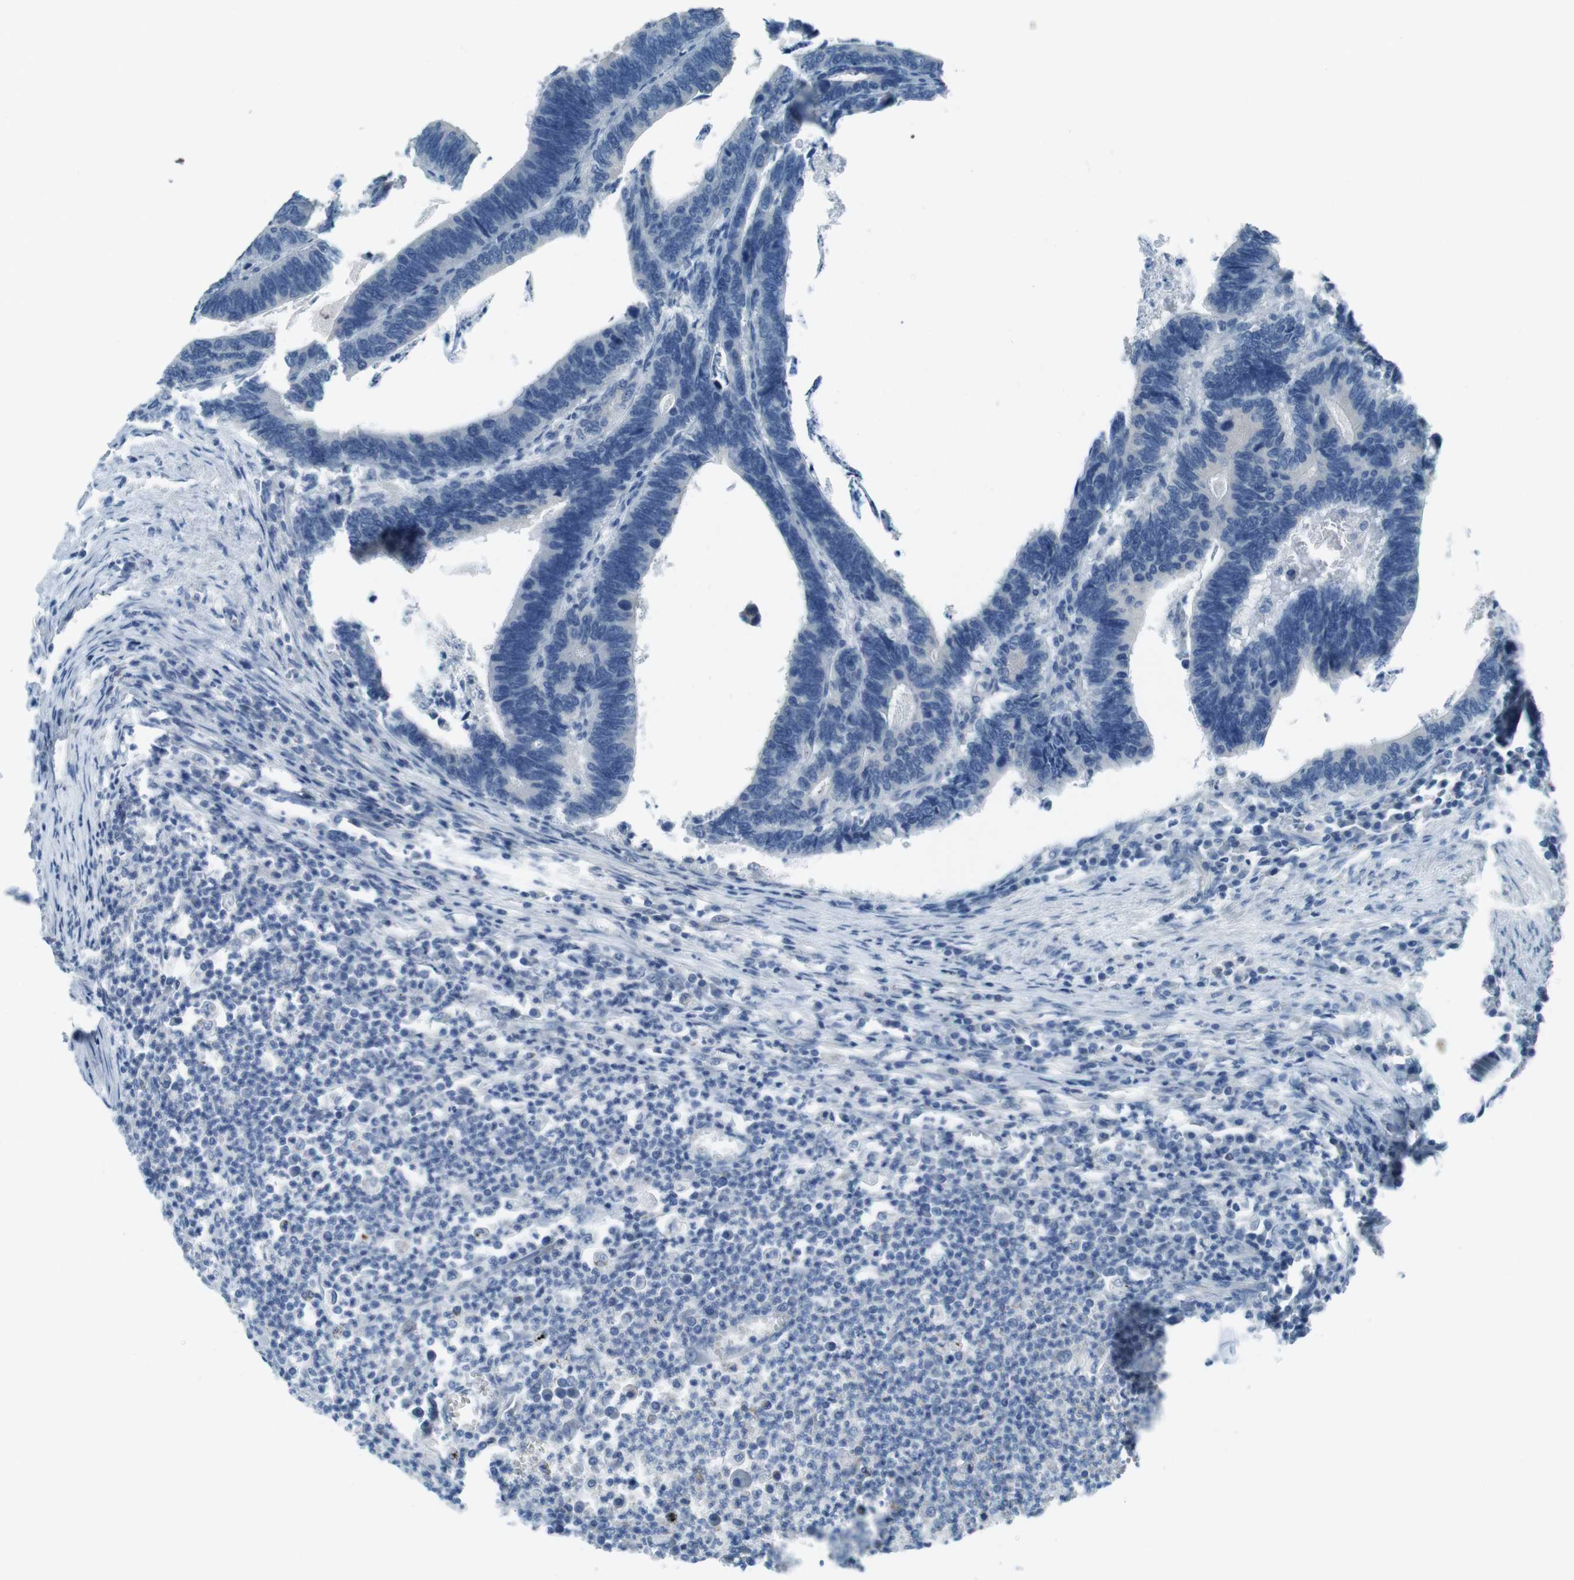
{"staining": {"intensity": "negative", "quantity": "none", "location": "none"}, "tissue": "colorectal cancer", "cell_type": "Tumor cells", "image_type": "cancer", "snomed": [{"axis": "morphology", "description": "Adenocarcinoma, NOS"}, {"axis": "topography", "description": "Colon"}], "caption": "Photomicrograph shows no significant protein staining in tumor cells of colorectal adenocarcinoma. The staining was performed using DAB (3,3'-diaminobenzidine) to visualize the protein expression in brown, while the nuclei were stained in blue with hematoxylin (Magnification: 20x).", "gene": "ENTPD7", "patient": {"sex": "male", "age": 72}}